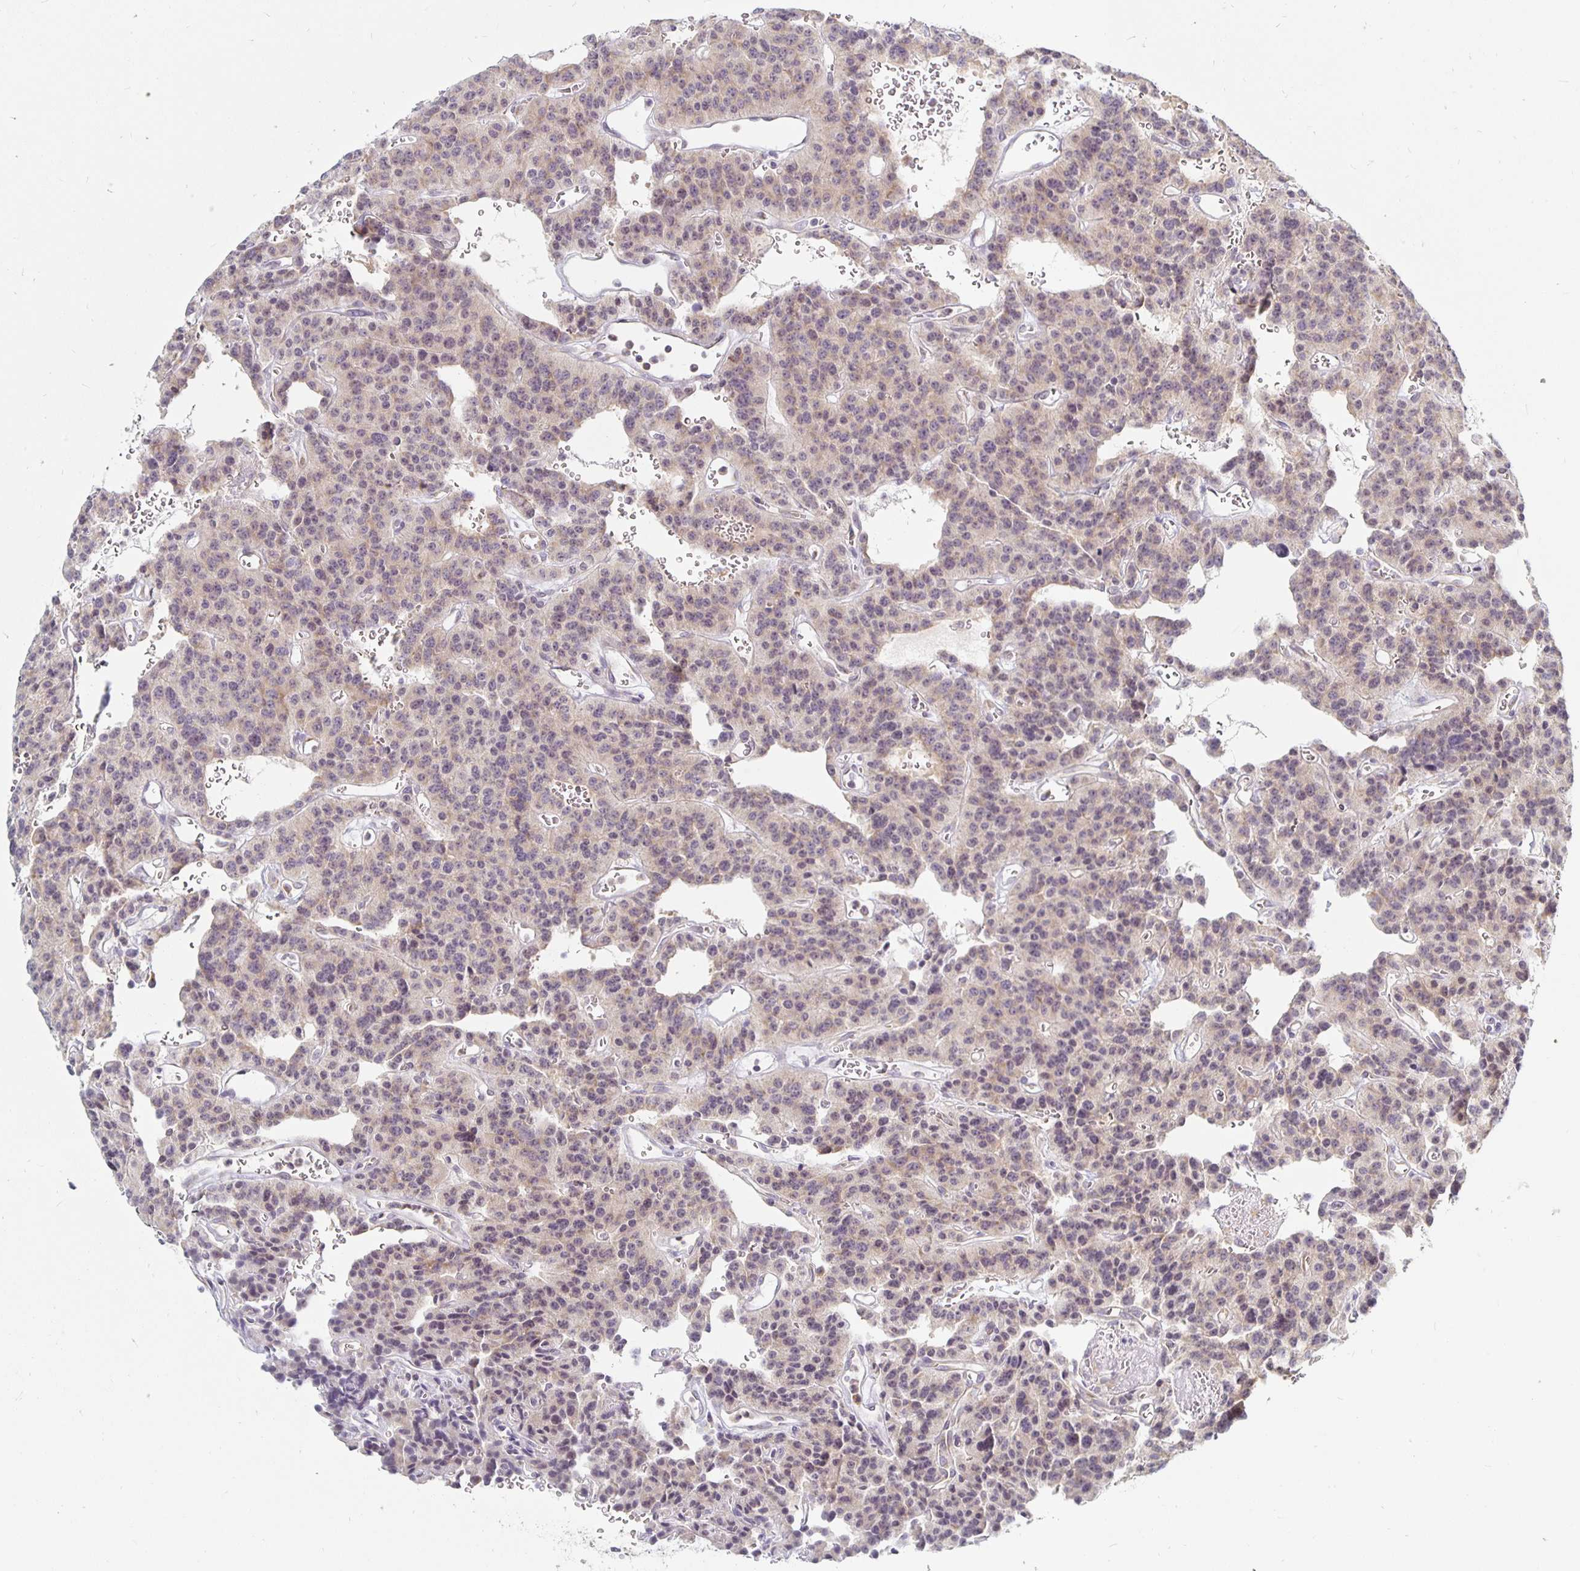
{"staining": {"intensity": "weak", "quantity": ">75%", "location": "cytoplasmic/membranous"}, "tissue": "carcinoid", "cell_type": "Tumor cells", "image_type": "cancer", "snomed": [{"axis": "morphology", "description": "Carcinoid, malignant, NOS"}, {"axis": "topography", "description": "Lung"}], "caption": "Human carcinoid stained with a protein marker exhibits weak staining in tumor cells.", "gene": "PDAP1", "patient": {"sex": "female", "age": 71}}